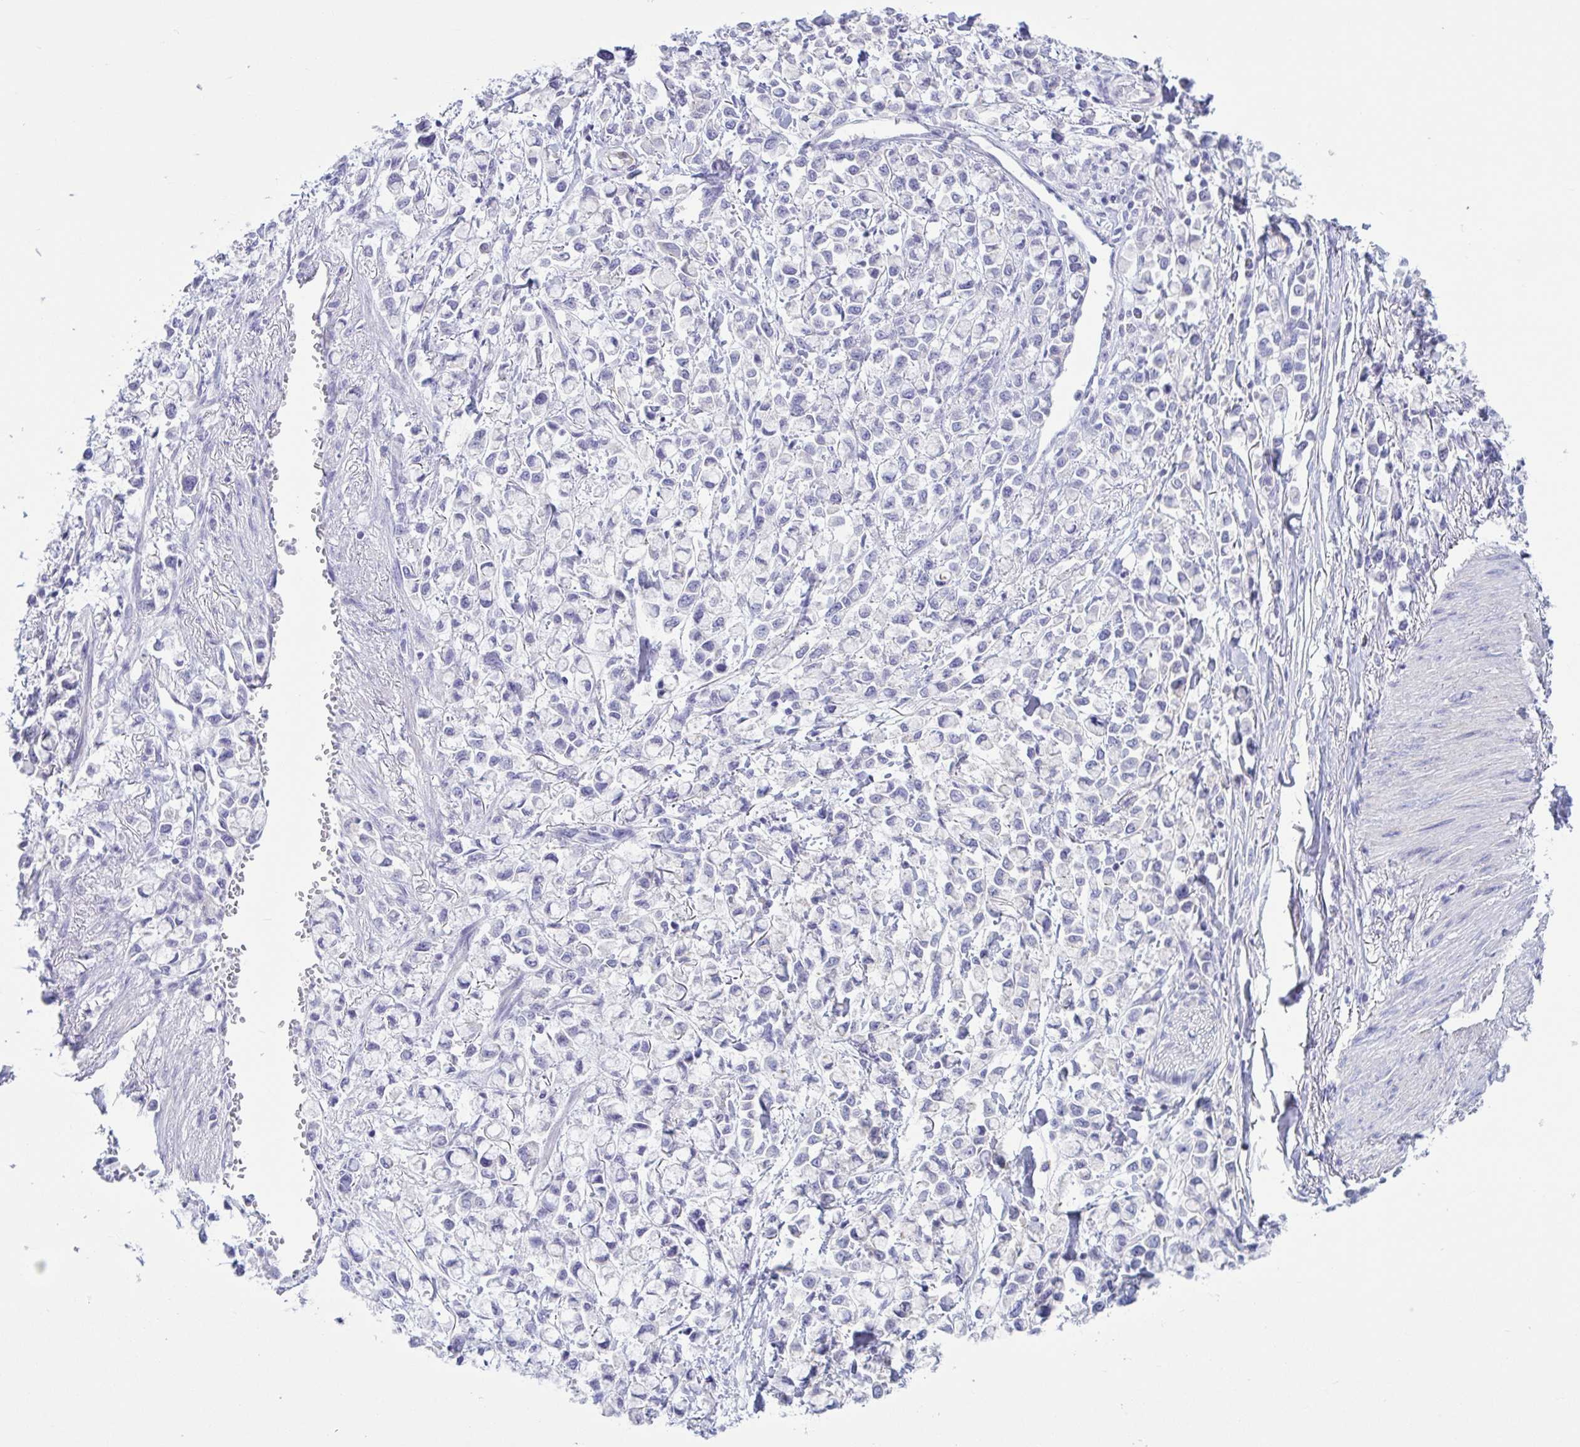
{"staining": {"intensity": "negative", "quantity": "none", "location": "none"}, "tissue": "stomach cancer", "cell_type": "Tumor cells", "image_type": "cancer", "snomed": [{"axis": "morphology", "description": "Adenocarcinoma, NOS"}, {"axis": "topography", "description": "Stomach"}], "caption": "Protein analysis of stomach adenocarcinoma displays no significant staining in tumor cells. (DAB (3,3'-diaminobenzidine) IHC with hematoxylin counter stain).", "gene": "TNNI2", "patient": {"sex": "female", "age": 81}}